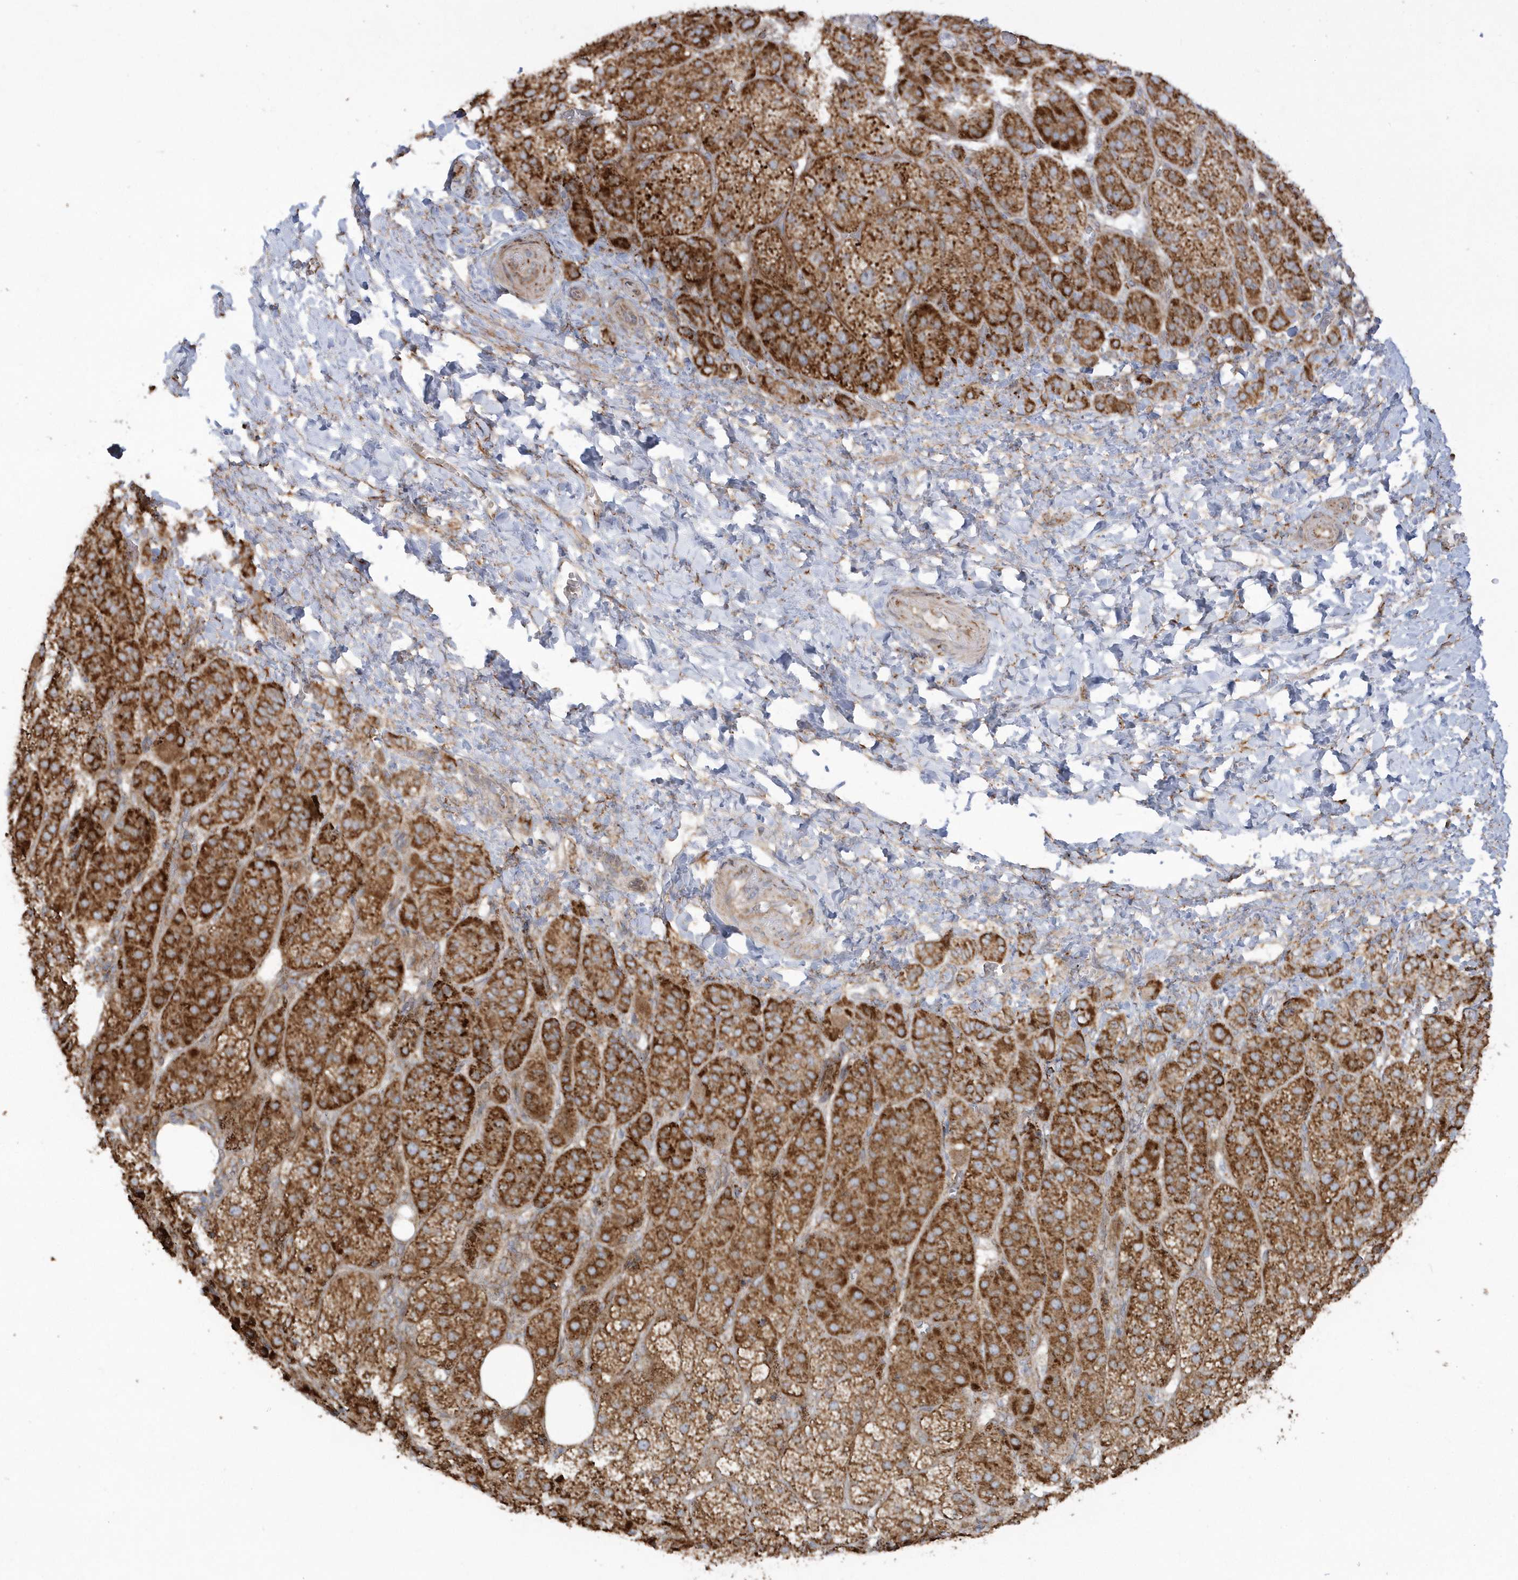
{"staining": {"intensity": "strong", "quantity": ">75%", "location": "cytoplasmic/membranous"}, "tissue": "adrenal gland", "cell_type": "Glandular cells", "image_type": "normal", "snomed": [{"axis": "morphology", "description": "Normal tissue, NOS"}, {"axis": "topography", "description": "Adrenal gland"}], "caption": "The immunohistochemical stain shows strong cytoplasmic/membranous expression in glandular cells of unremarkable adrenal gland. (Stains: DAB in brown, nuclei in blue, Microscopy: brightfield microscopy at high magnification).", "gene": "SH3BP2", "patient": {"sex": "female", "age": 57}}